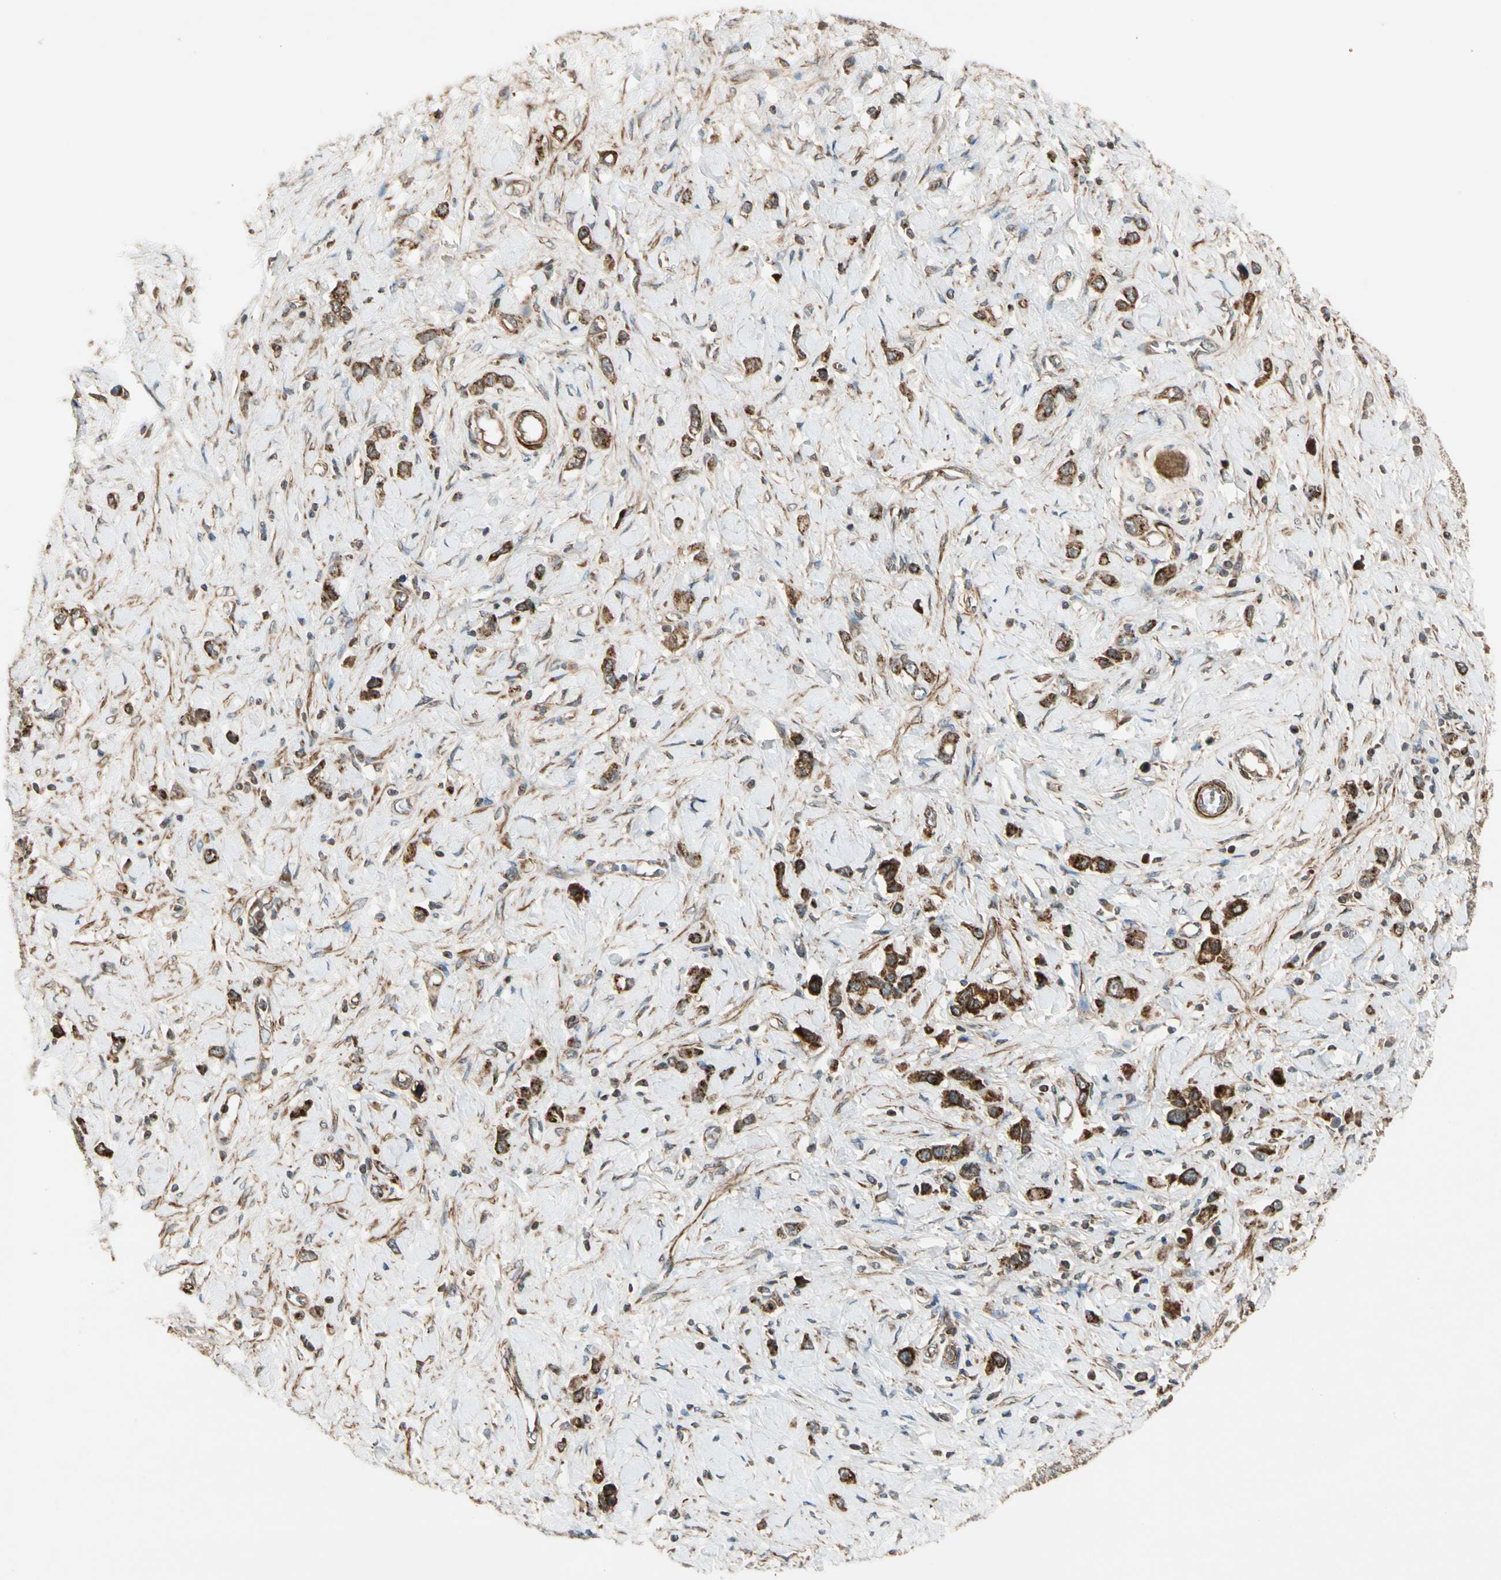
{"staining": {"intensity": "strong", "quantity": ">75%", "location": "cytoplasmic/membranous"}, "tissue": "stomach cancer", "cell_type": "Tumor cells", "image_type": "cancer", "snomed": [{"axis": "morphology", "description": "Normal tissue, NOS"}, {"axis": "morphology", "description": "Adenocarcinoma, NOS"}, {"axis": "topography", "description": "Stomach, upper"}, {"axis": "topography", "description": "Stomach"}], "caption": "Immunohistochemistry (IHC) photomicrograph of neoplastic tissue: adenocarcinoma (stomach) stained using IHC exhibits high levels of strong protein expression localized specifically in the cytoplasmic/membranous of tumor cells, appearing as a cytoplasmic/membranous brown color.", "gene": "GCK", "patient": {"sex": "female", "age": 65}}